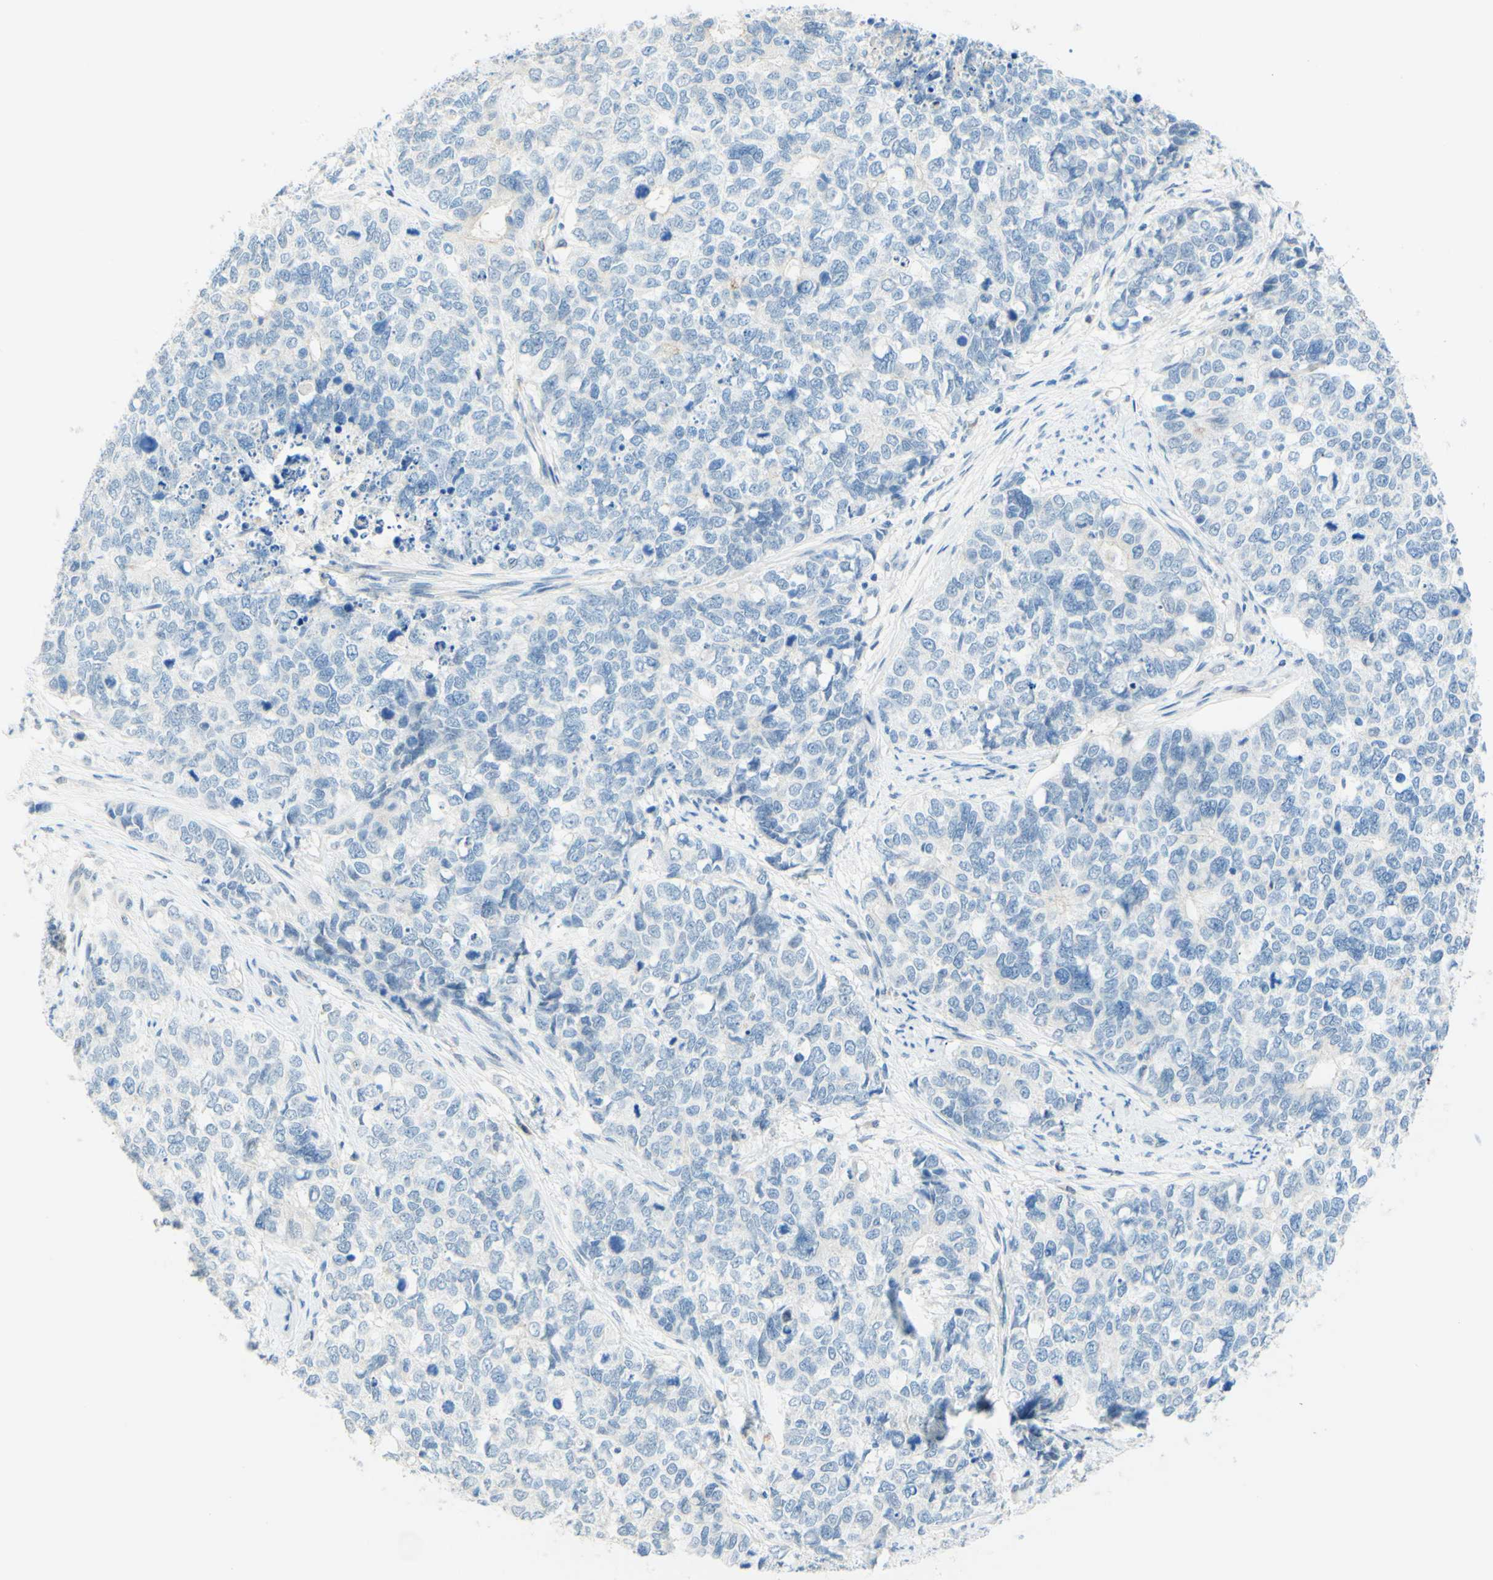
{"staining": {"intensity": "negative", "quantity": "none", "location": "none"}, "tissue": "cervical cancer", "cell_type": "Tumor cells", "image_type": "cancer", "snomed": [{"axis": "morphology", "description": "Squamous cell carcinoma, NOS"}, {"axis": "topography", "description": "Cervix"}], "caption": "Tumor cells are negative for brown protein staining in cervical cancer.", "gene": "TREM2", "patient": {"sex": "female", "age": 63}}